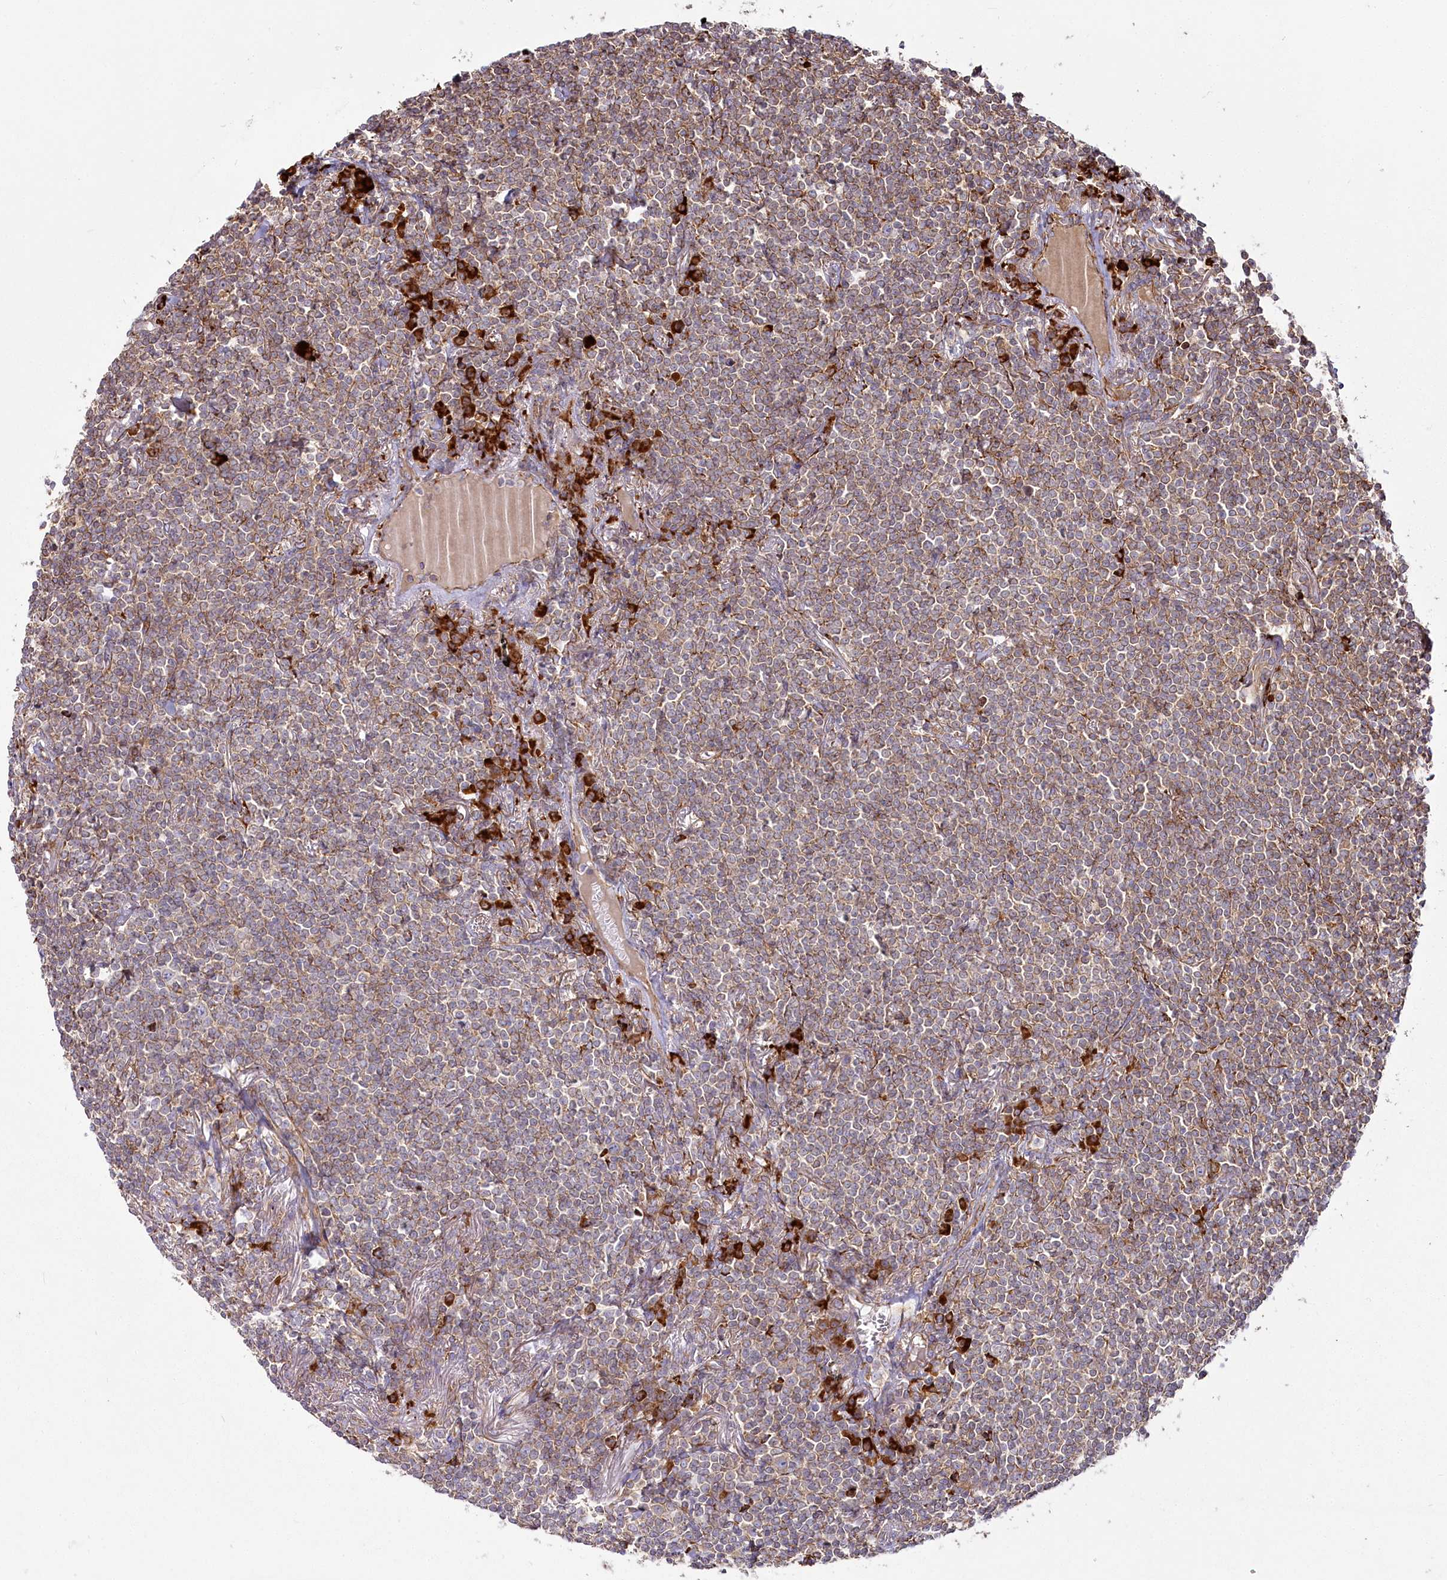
{"staining": {"intensity": "moderate", "quantity": ">75%", "location": "cytoplasmic/membranous"}, "tissue": "lymphoma", "cell_type": "Tumor cells", "image_type": "cancer", "snomed": [{"axis": "morphology", "description": "Malignant lymphoma, non-Hodgkin's type, Low grade"}, {"axis": "topography", "description": "Lung"}], "caption": "The image exhibits a brown stain indicating the presence of a protein in the cytoplasmic/membranous of tumor cells in malignant lymphoma, non-Hodgkin's type (low-grade). (DAB (3,3'-diaminobenzidine) IHC, brown staining for protein, blue staining for nuclei).", "gene": "POGLUT1", "patient": {"sex": "female", "age": 71}}